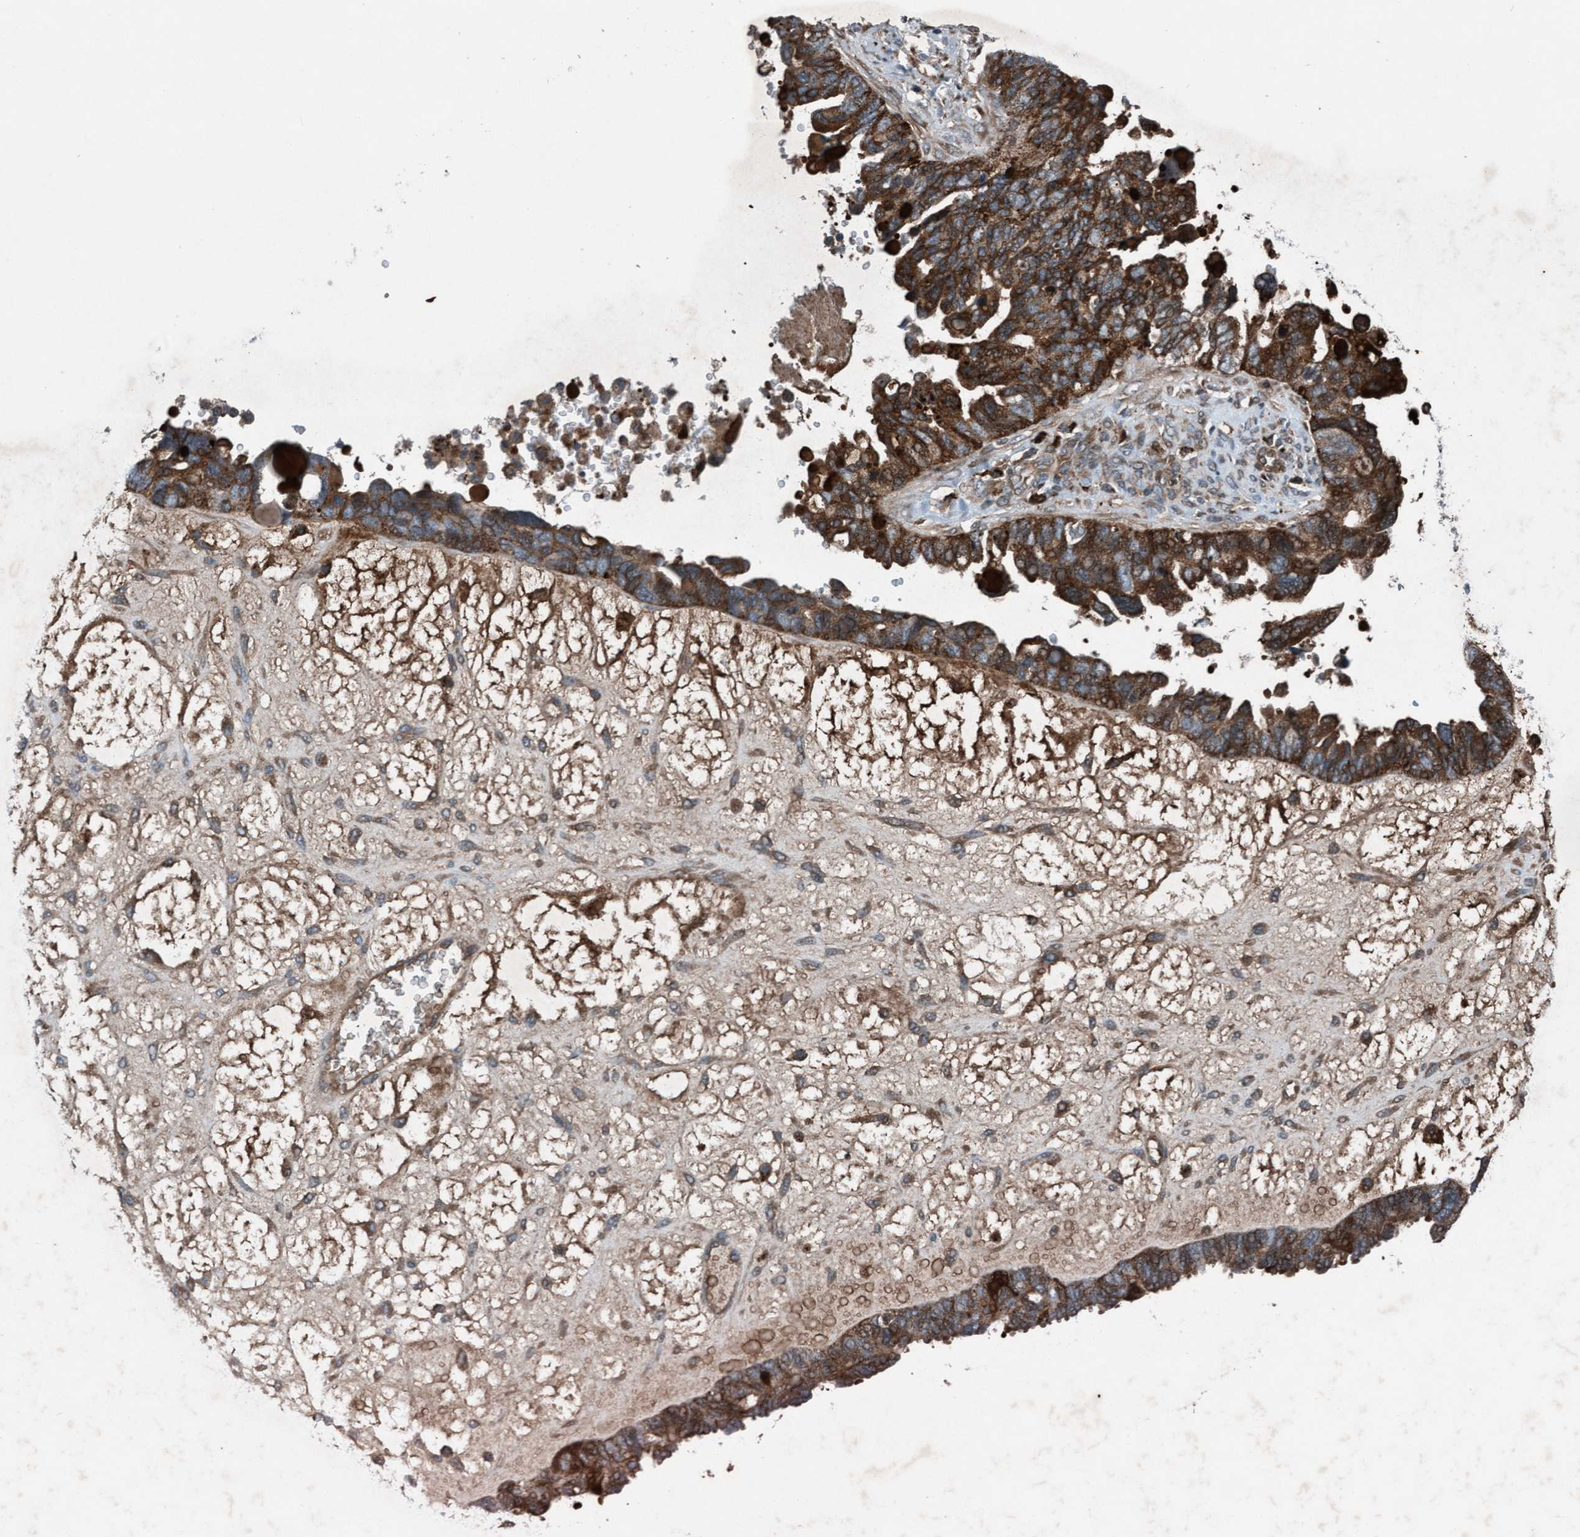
{"staining": {"intensity": "strong", "quantity": ">75%", "location": "cytoplasmic/membranous"}, "tissue": "ovarian cancer", "cell_type": "Tumor cells", "image_type": "cancer", "snomed": [{"axis": "morphology", "description": "Cystadenocarcinoma, serous, NOS"}, {"axis": "topography", "description": "Ovary"}], "caption": "Protein expression analysis of ovarian cancer reveals strong cytoplasmic/membranous positivity in about >75% of tumor cells. (DAB IHC, brown staining for protein, blue staining for nuclei).", "gene": "PLXNB2", "patient": {"sex": "female", "age": 79}}